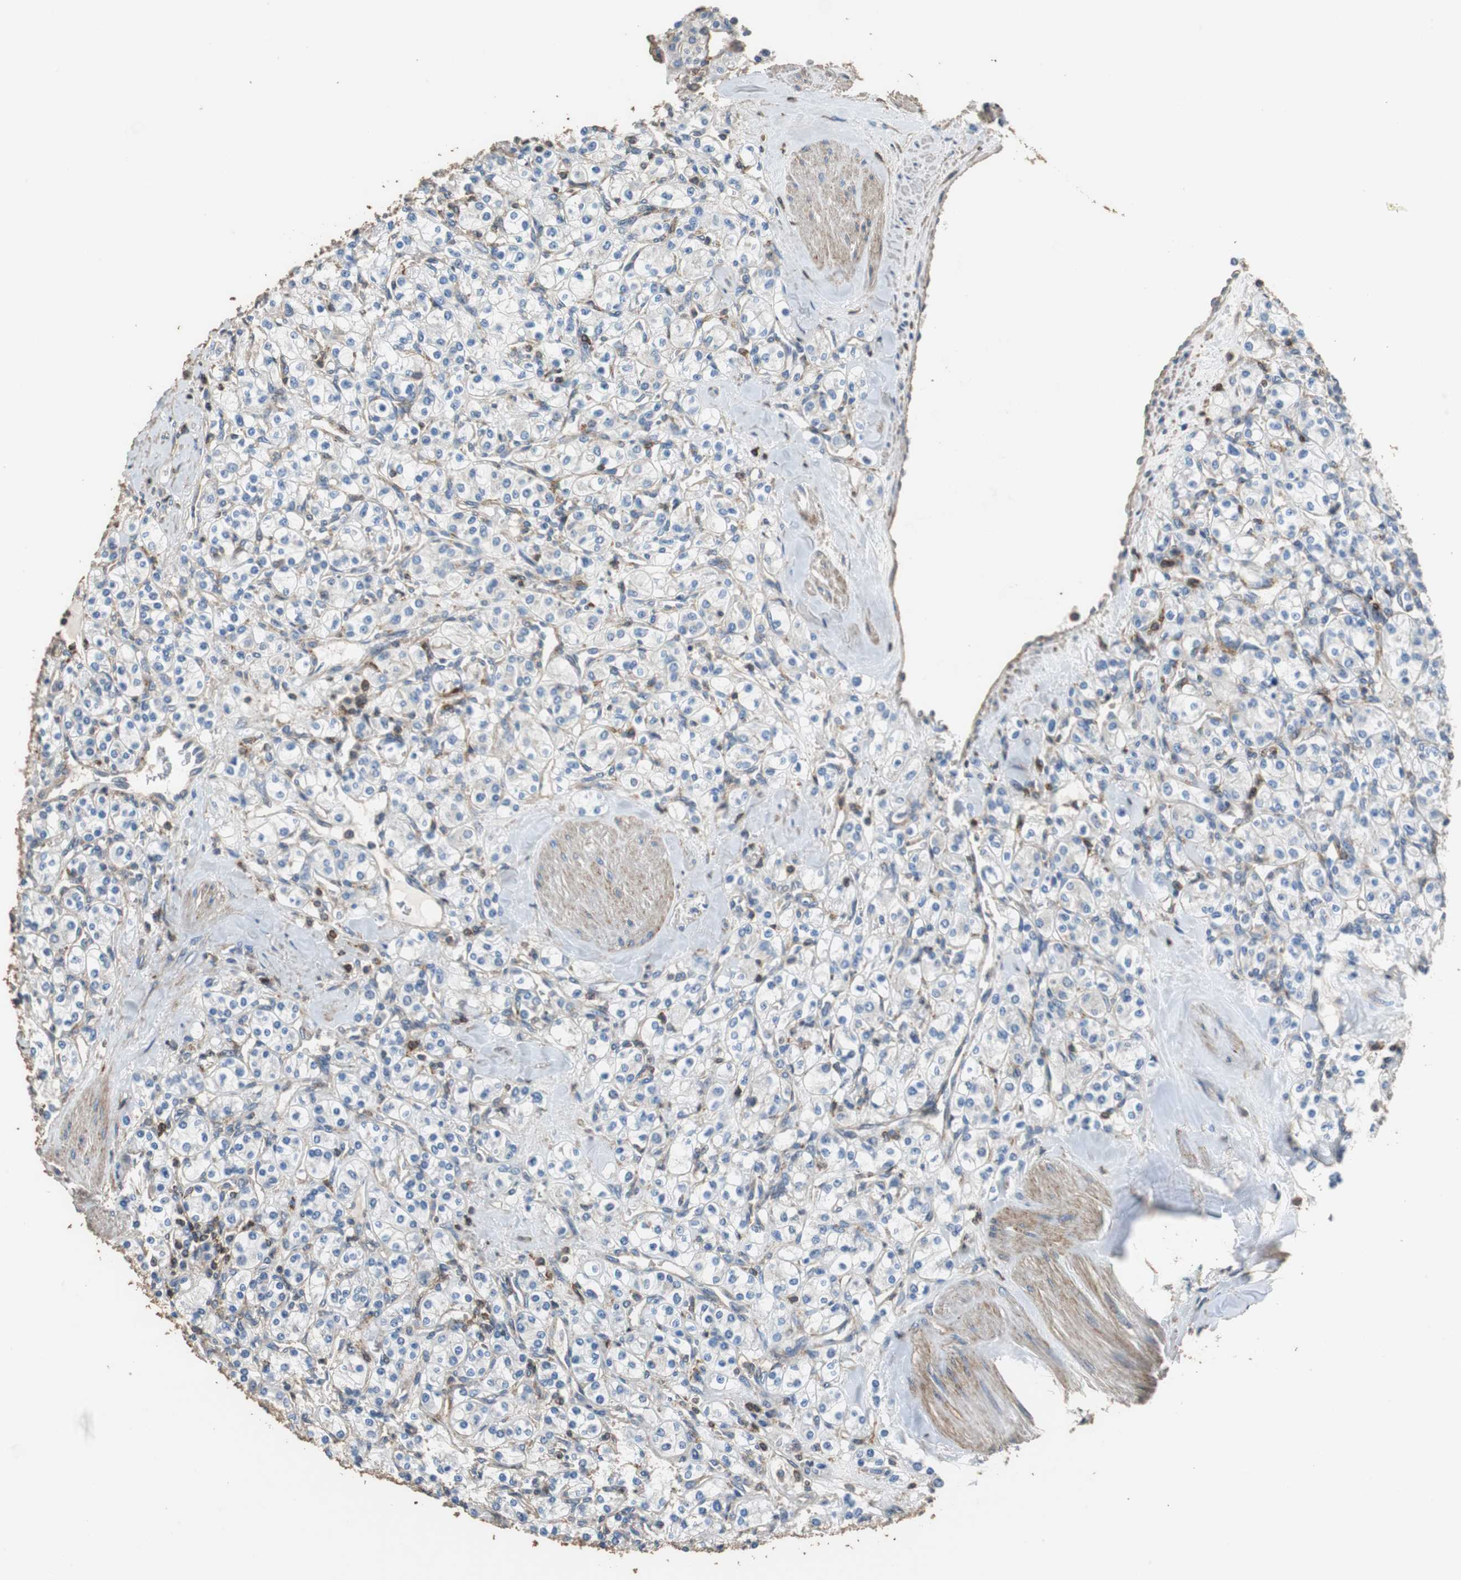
{"staining": {"intensity": "weak", "quantity": "<25%", "location": "cytoplasmic/membranous"}, "tissue": "renal cancer", "cell_type": "Tumor cells", "image_type": "cancer", "snomed": [{"axis": "morphology", "description": "Adenocarcinoma, NOS"}, {"axis": "topography", "description": "Kidney"}], "caption": "There is no significant staining in tumor cells of renal cancer (adenocarcinoma).", "gene": "PRKRA", "patient": {"sex": "male", "age": 77}}